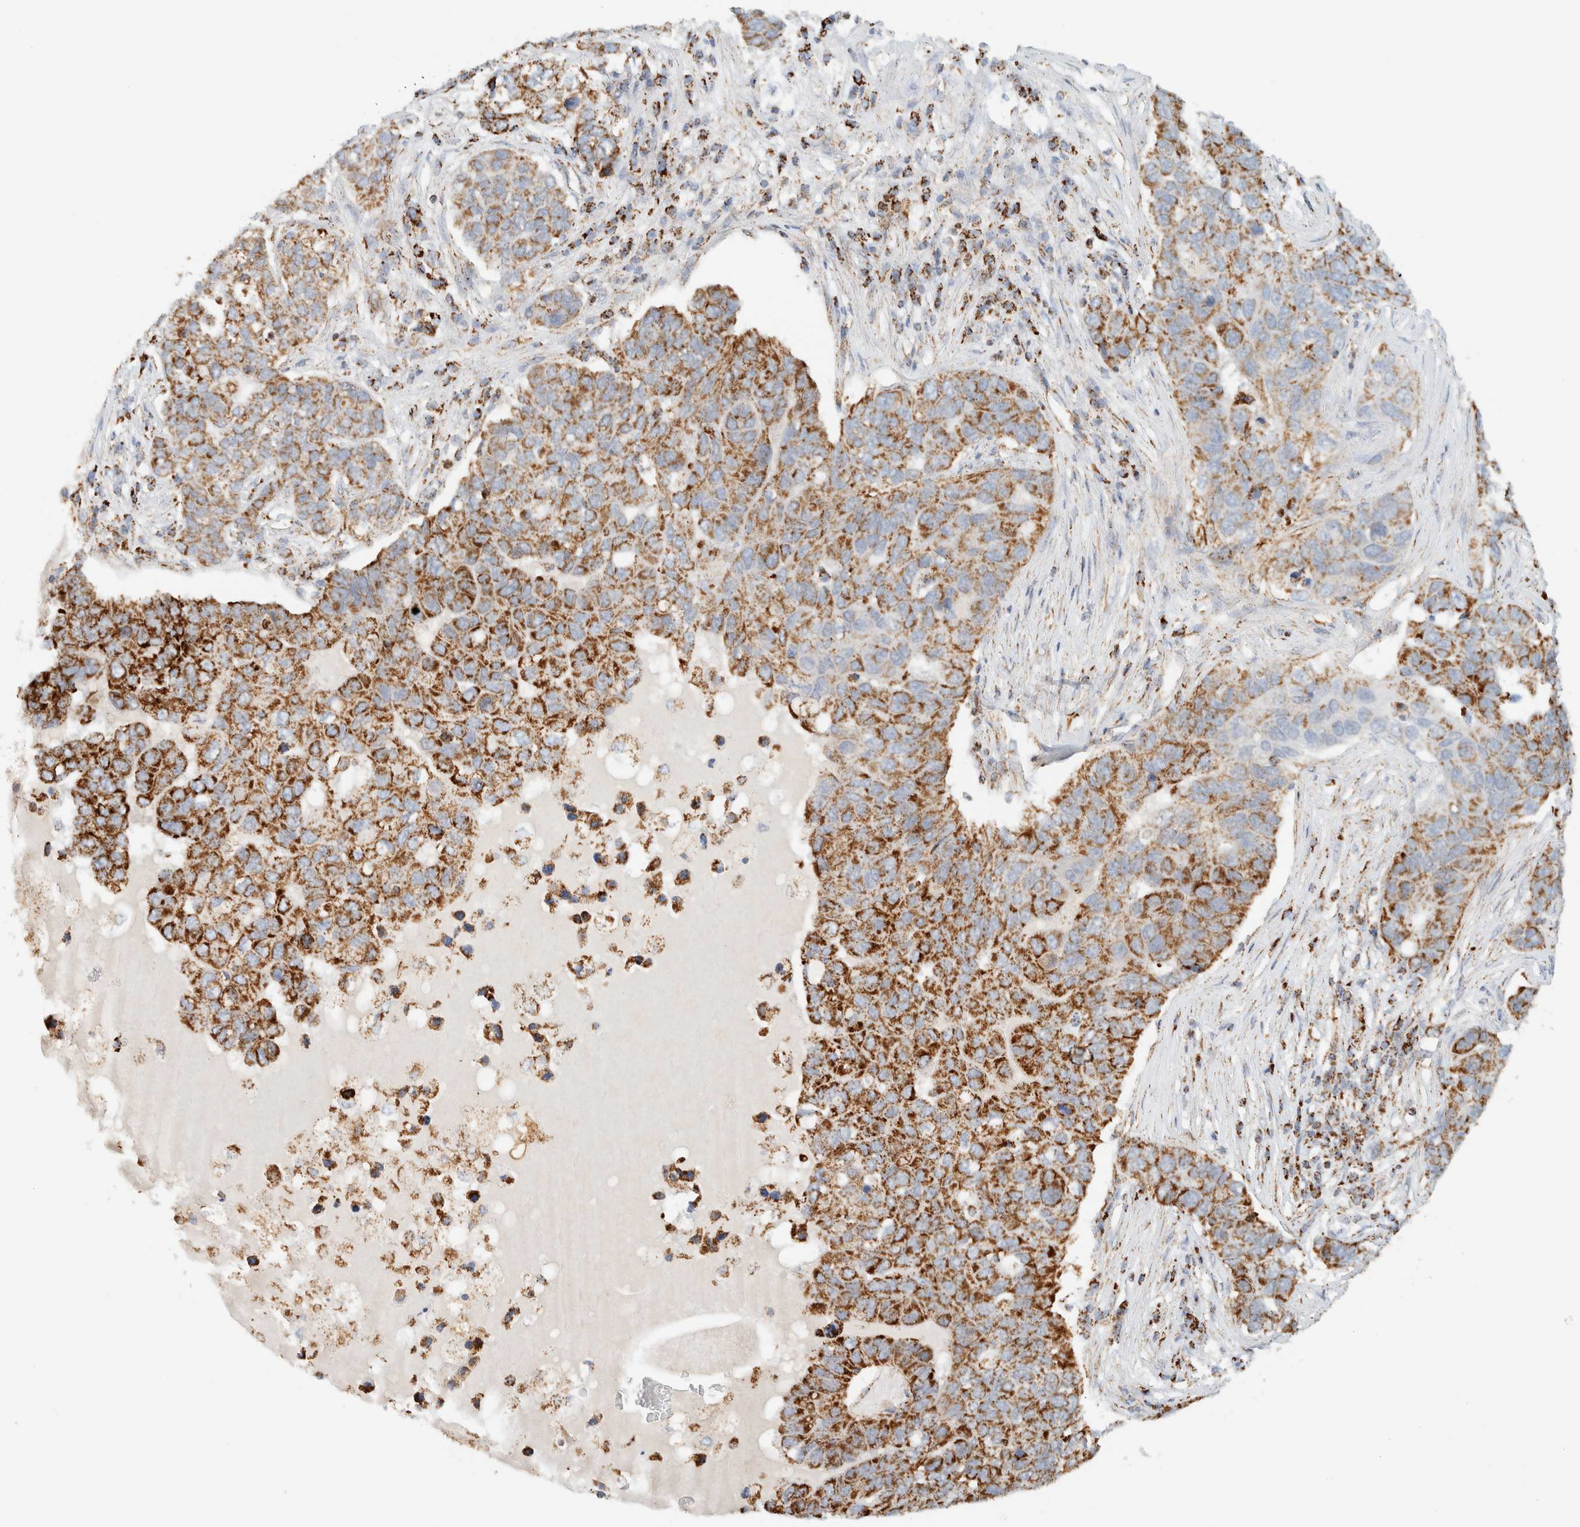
{"staining": {"intensity": "strong", "quantity": ">75%", "location": "cytoplasmic/membranous"}, "tissue": "pancreatic cancer", "cell_type": "Tumor cells", "image_type": "cancer", "snomed": [{"axis": "morphology", "description": "Adenocarcinoma, NOS"}, {"axis": "topography", "description": "Pancreas"}], "caption": "An image of pancreatic cancer stained for a protein reveals strong cytoplasmic/membranous brown staining in tumor cells. (DAB = brown stain, brightfield microscopy at high magnification).", "gene": "KIFAP3", "patient": {"sex": "female", "age": 61}}